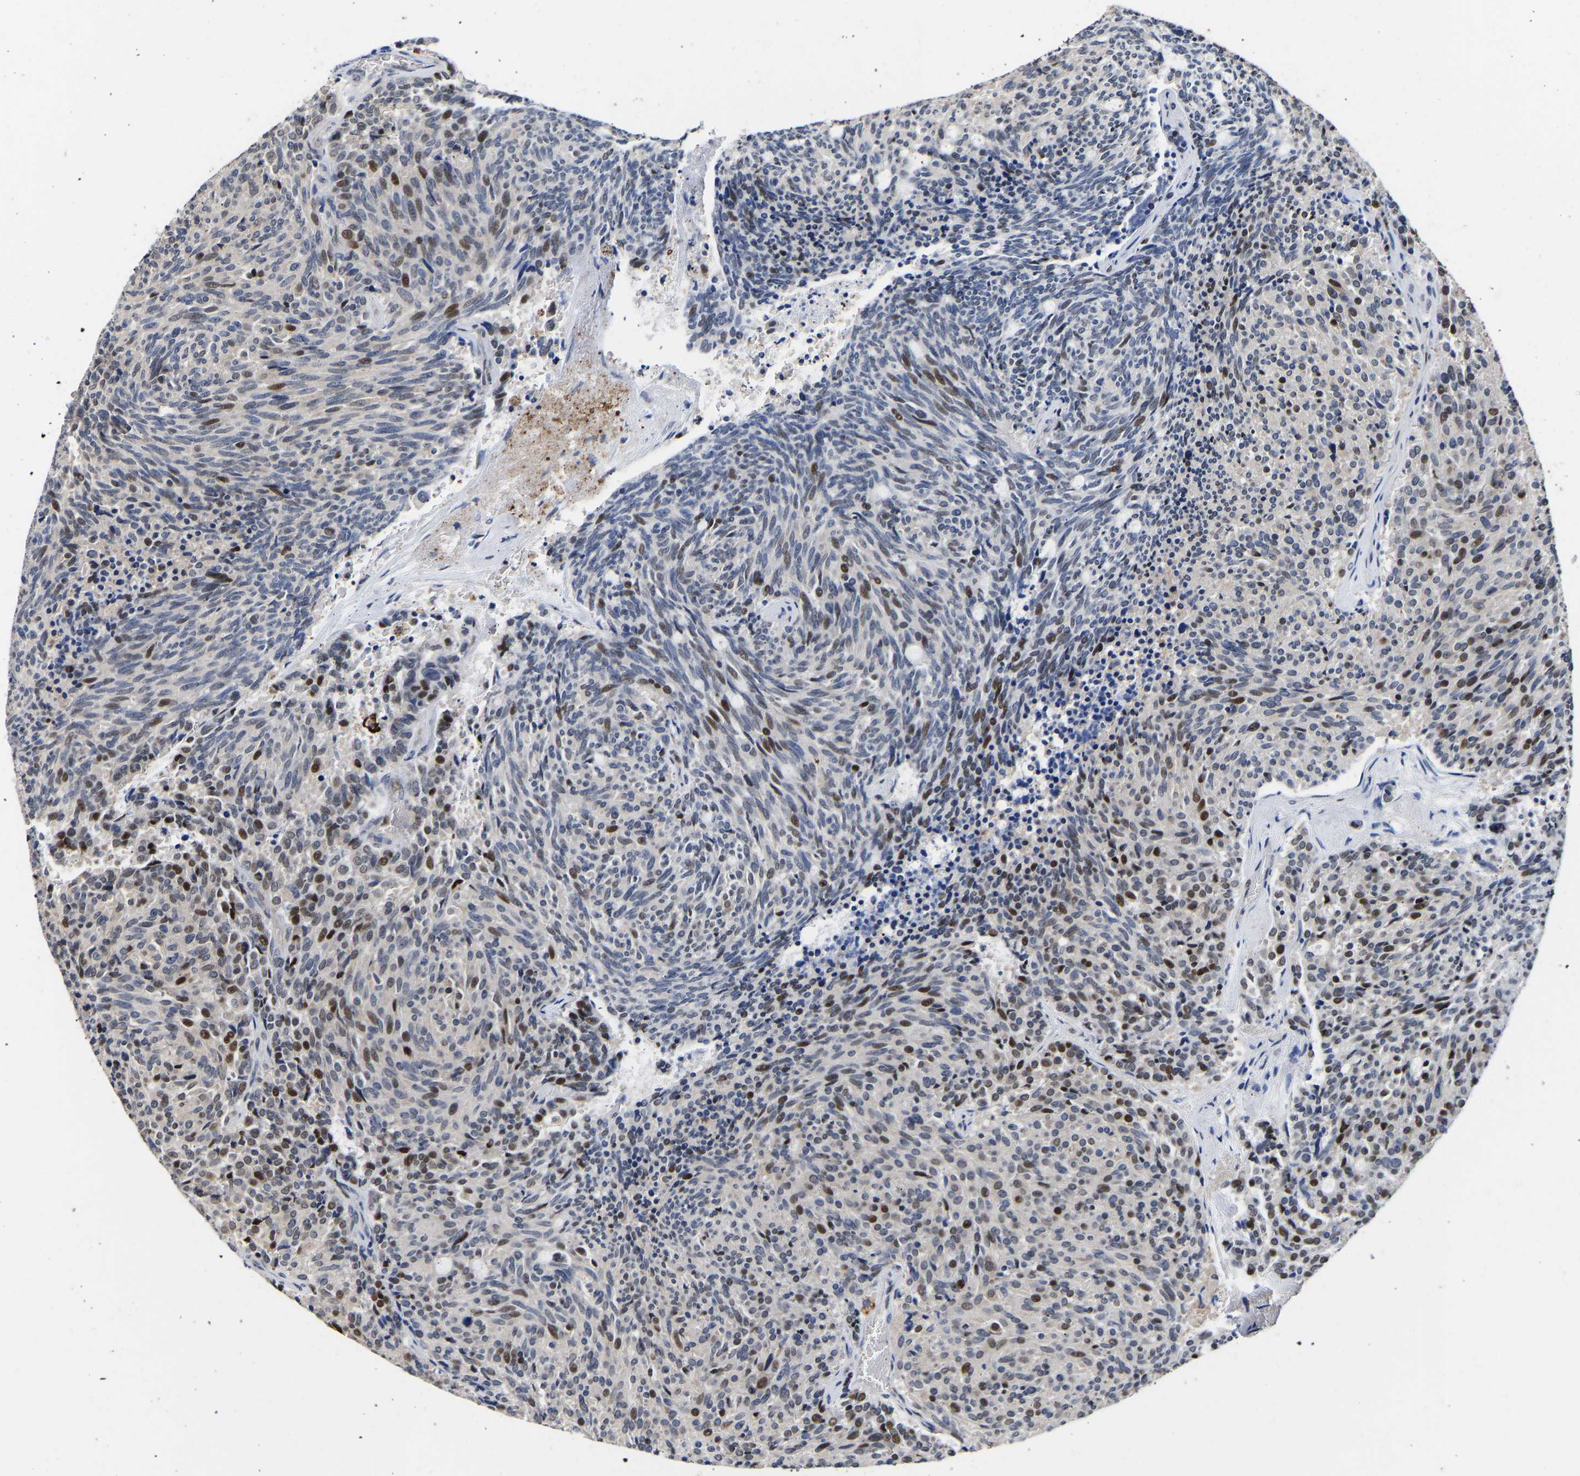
{"staining": {"intensity": "strong", "quantity": "<25%", "location": "nuclear"}, "tissue": "carcinoid", "cell_type": "Tumor cells", "image_type": "cancer", "snomed": [{"axis": "morphology", "description": "Carcinoid, malignant, NOS"}, {"axis": "topography", "description": "Pancreas"}], "caption": "High-magnification brightfield microscopy of malignant carcinoid stained with DAB (3,3'-diaminobenzidine) (brown) and counterstained with hematoxylin (blue). tumor cells exhibit strong nuclear positivity is identified in about<25% of cells.", "gene": "PTRHD1", "patient": {"sex": "female", "age": 54}}